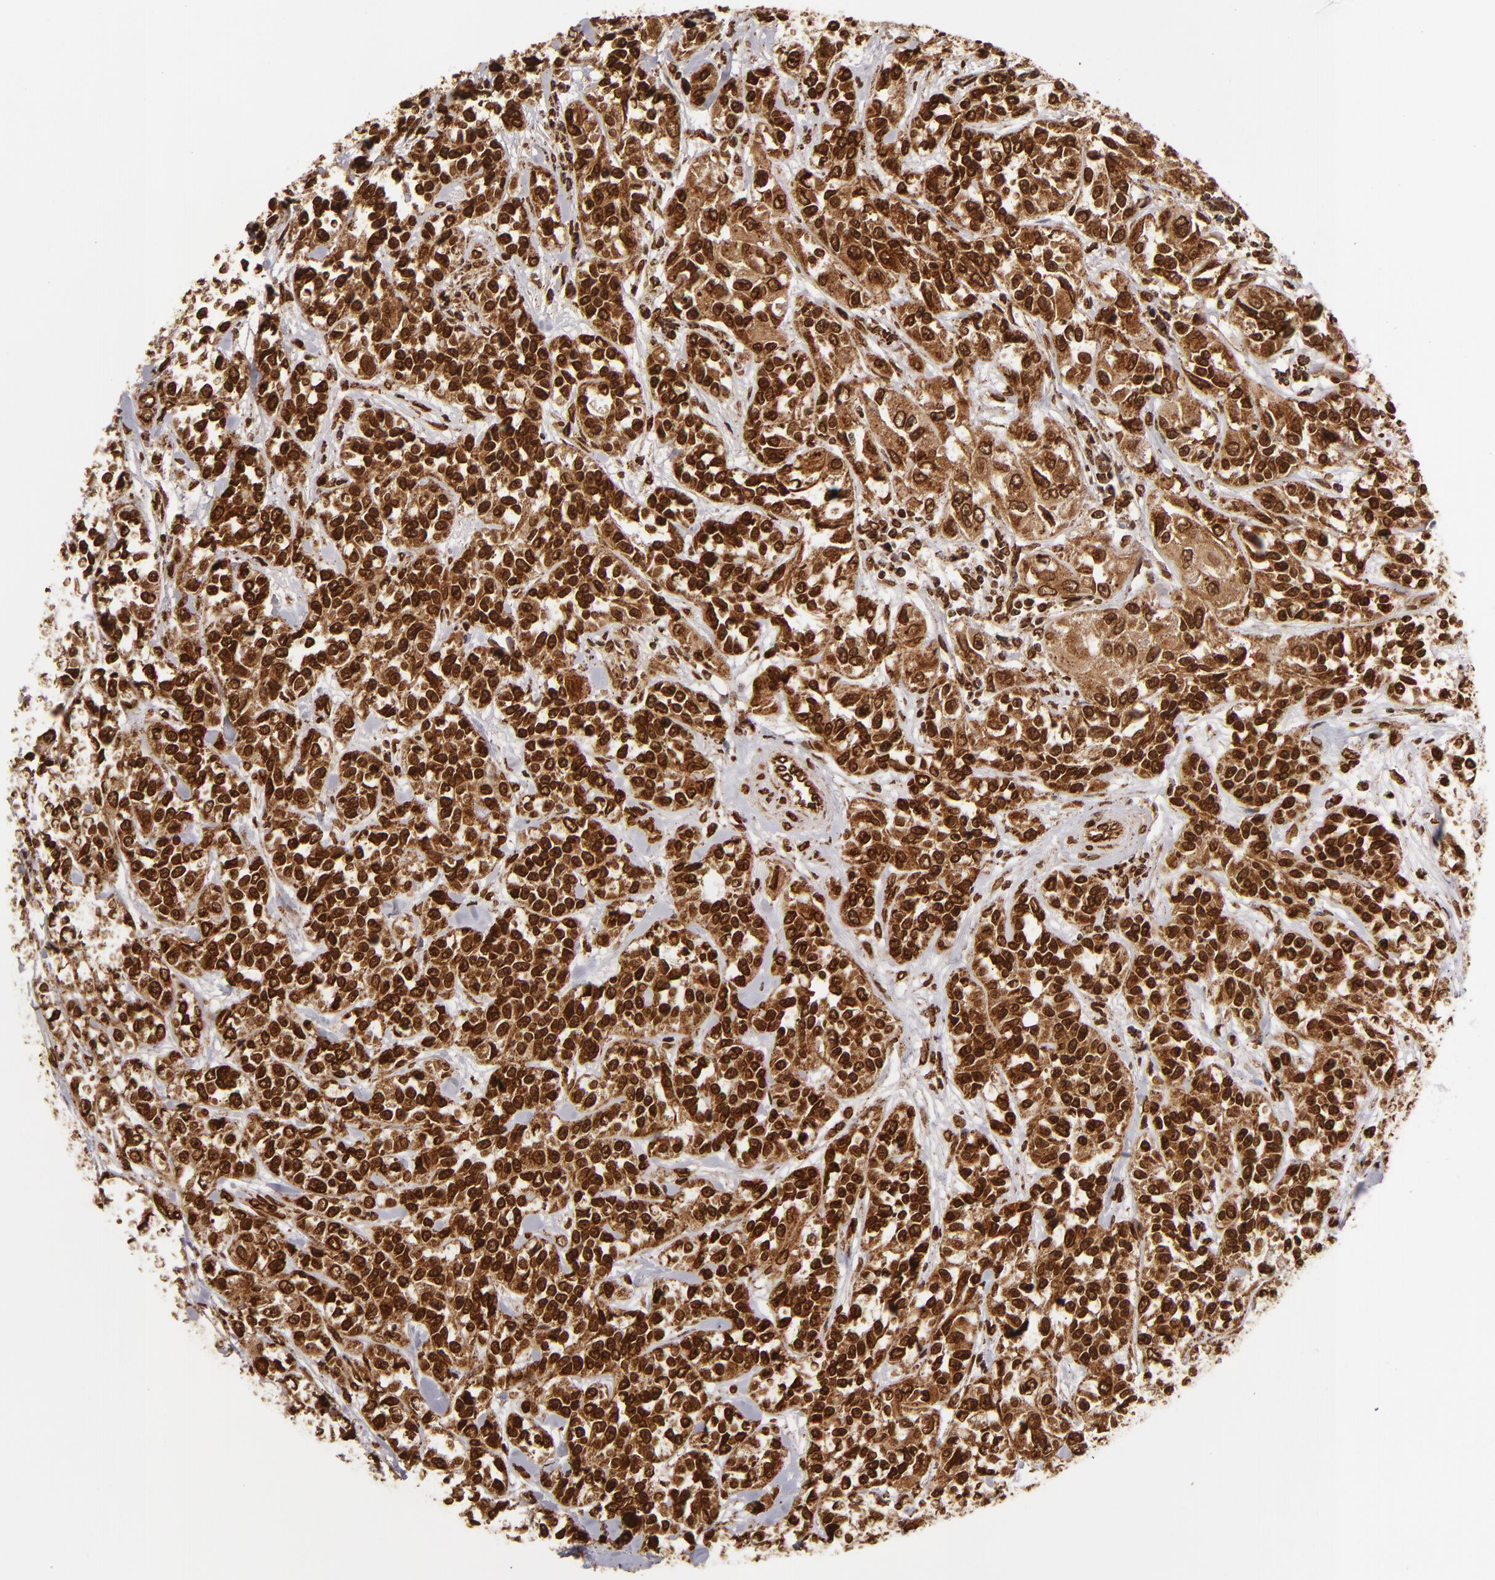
{"staining": {"intensity": "strong", "quantity": ">75%", "location": "cytoplasmic/membranous,nuclear"}, "tissue": "urothelial cancer", "cell_type": "Tumor cells", "image_type": "cancer", "snomed": [{"axis": "morphology", "description": "Urothelial carcinoma, High grade"}, {"axis": "topography", "description": "Urinary bladder"}], "caption": "Human high-grade urothelial carcinoma stained for a protein (brown) reveals strong cytoplasmic/membranous and nuclear positive staining in approximately >75% of tumor cells.", "gene": "CUL3", "patient": {"sex": "female", "age": 81}}